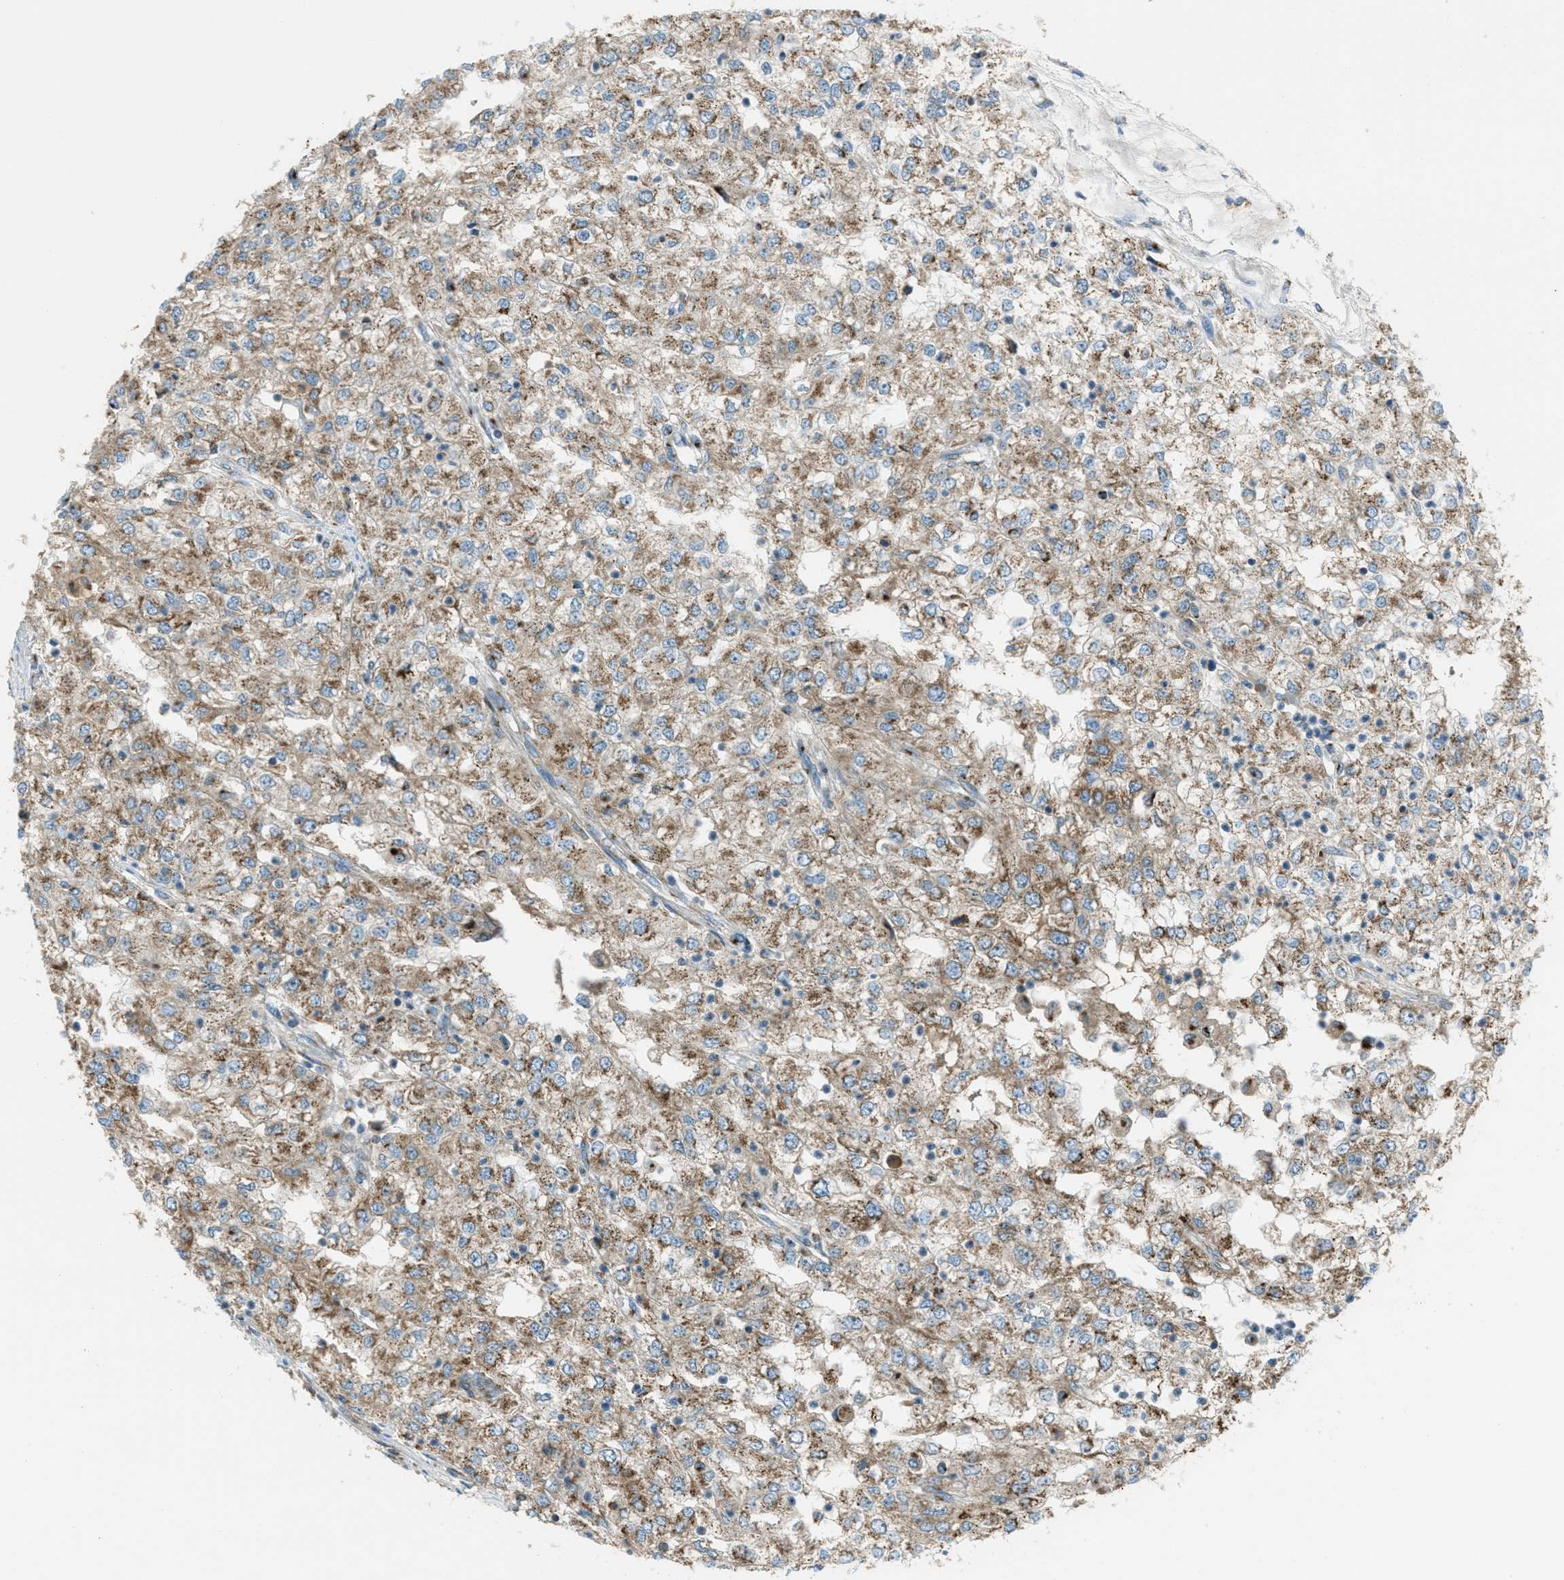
{"staining": {"intensity": "moderate", "quantity": ">75%", "location": "cytoplasmic/membranous"}, "tissue": "renal cancer", "cell_type": "Tumor cells", "image_type": "cancer", "snomed": [{"axis": "morphology", "description": "Adenocarcinoma, NOS"}, {"axis": "topography", "description": "Kidney"}], "caption": "Tumor cells display medium levels of moderate cytoplasmic/membranous expression in about >75% of cells in adenocarcinoma (renal).", "gene": "BCKDK", "patient": {"sex": "female", "age": 54}}